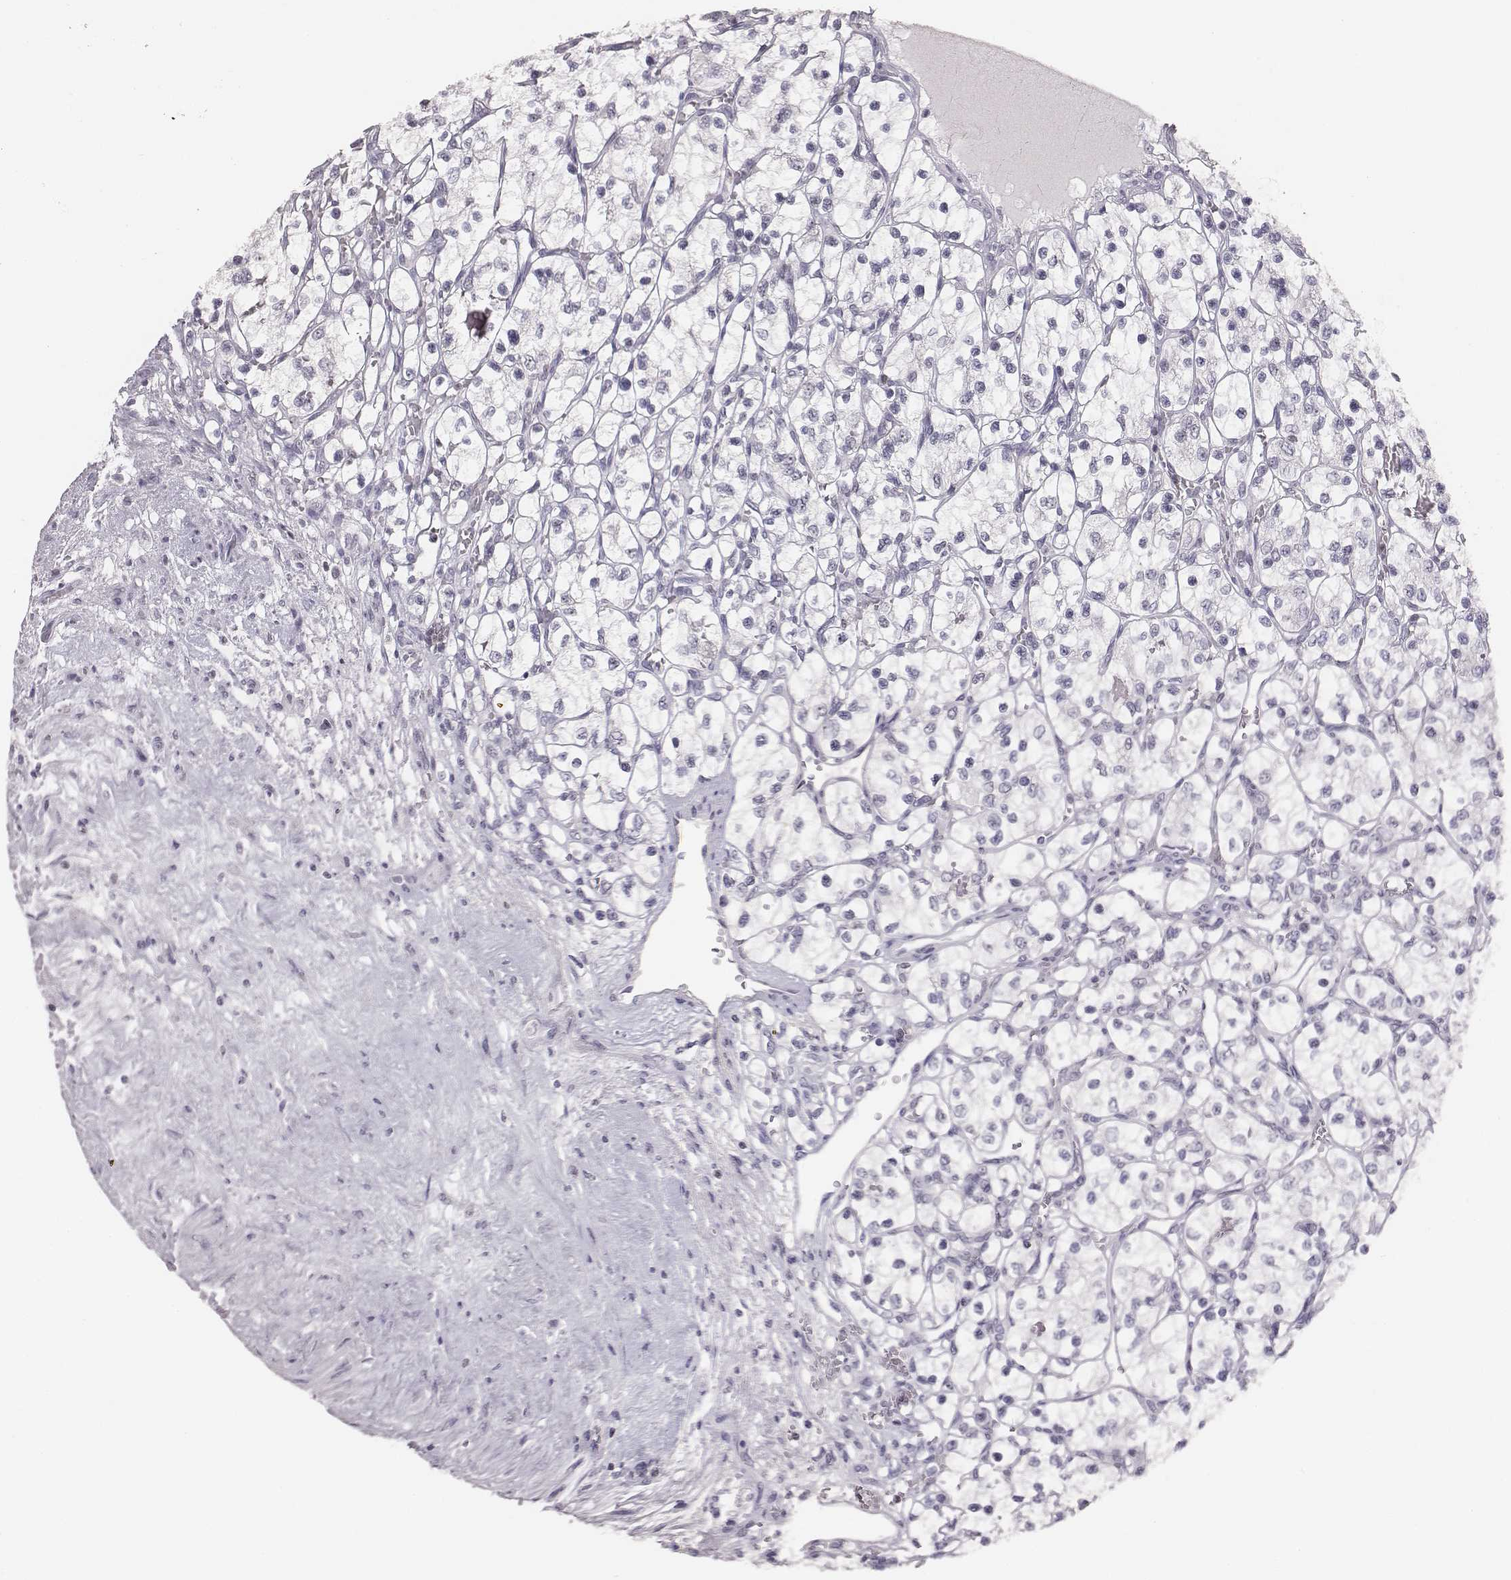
{"staining": {"intensity": "negative", "quantity": "none", "location": "none"}, "tissue": "renal cancer", "cell_type": "Tumor cells", "image_type": "cancer", "snomed": [{"axis": "morphology", "description": "Adenocarcinoma, NOS"}, {"axis": "topography", "description": "Kidney"}], "caption": "Human adenocarcinoma (renal) stained for a protein using immunohistochemistry (IHC) displays no expression in tumor cells.", "gene": "NIFK", "patient": {"sex": "female", "age": 69}}